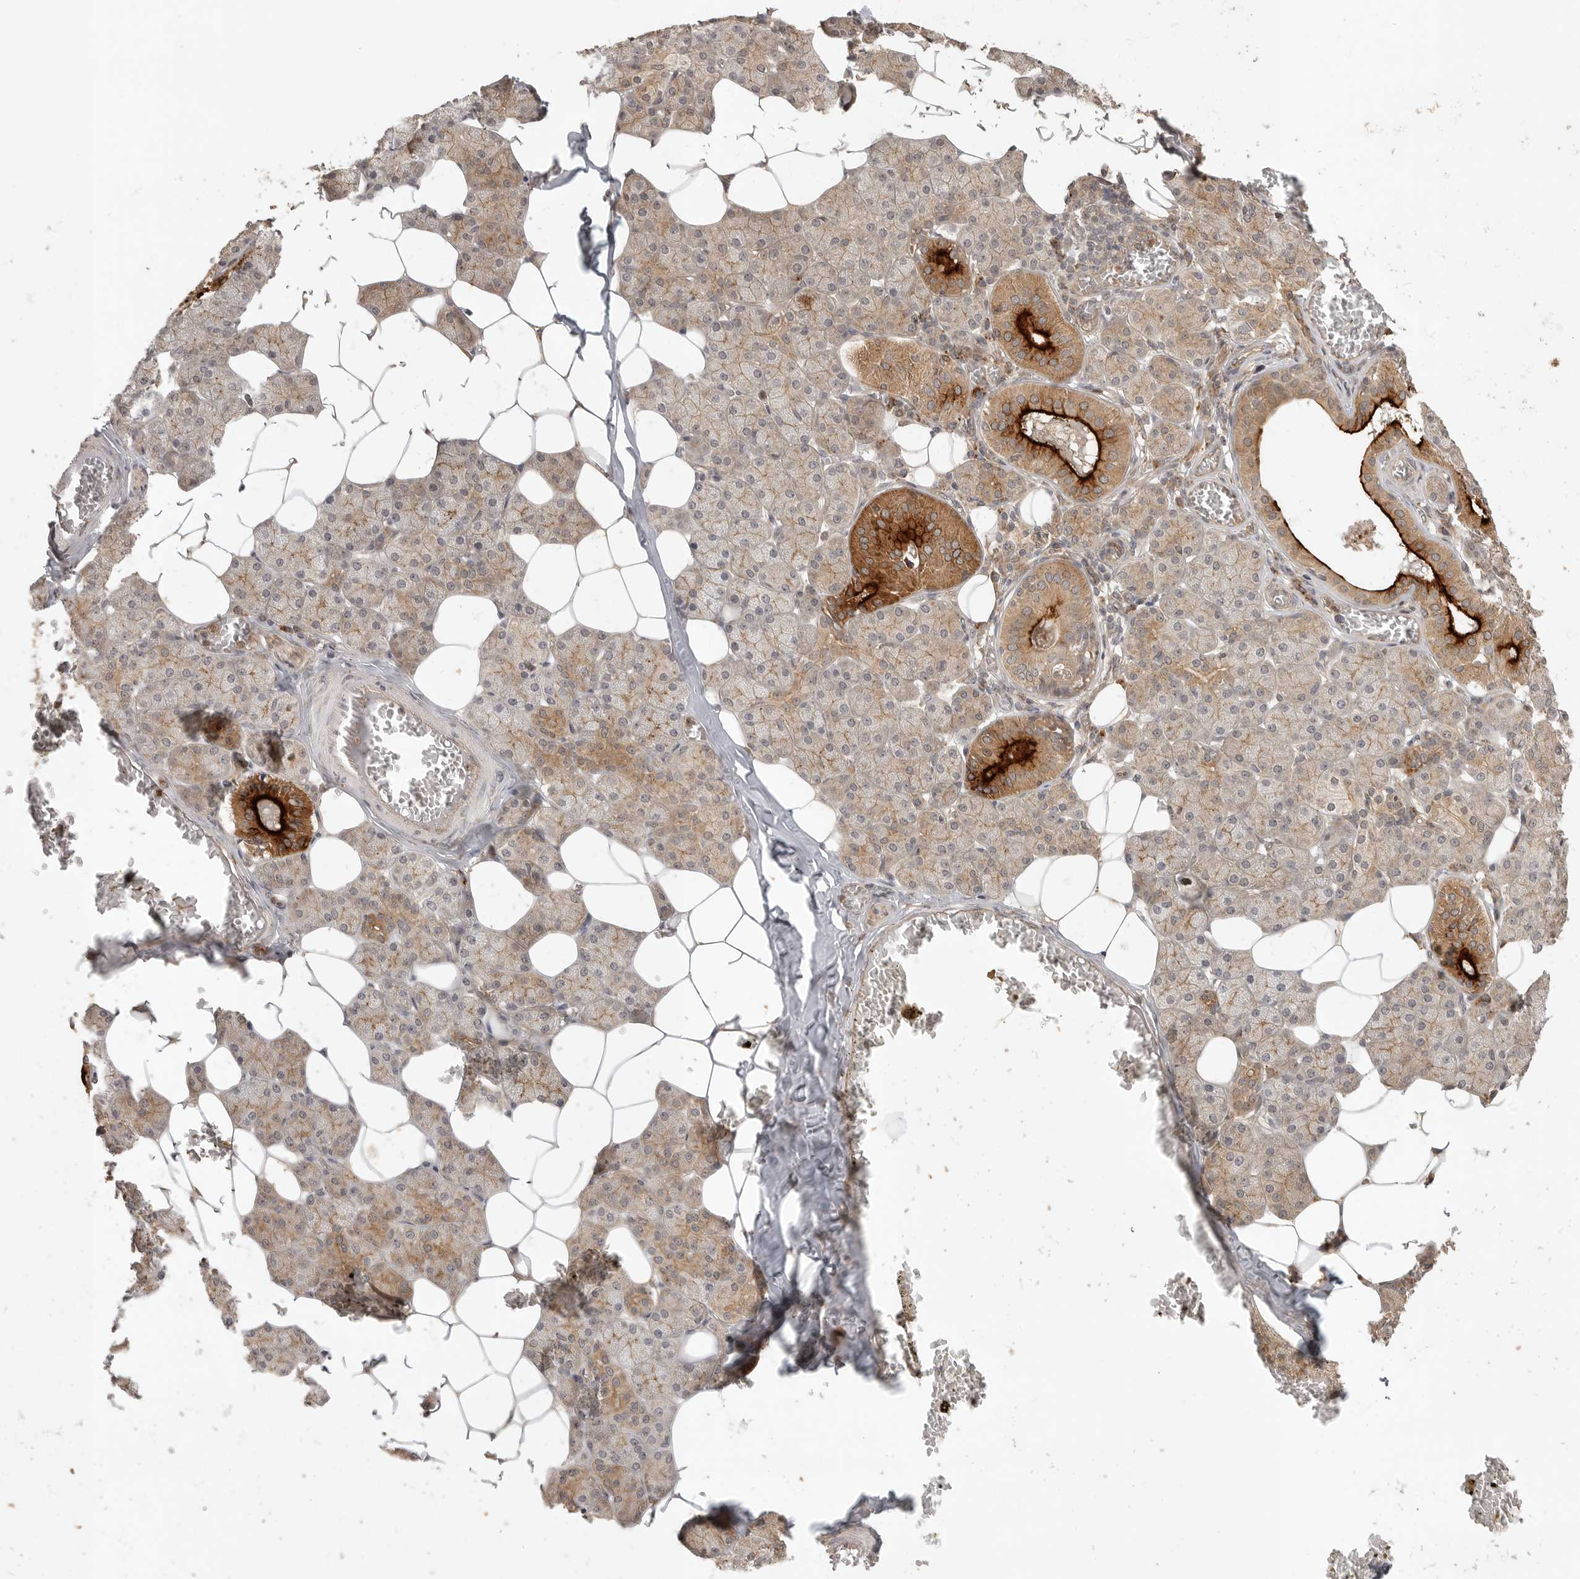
{"staining": {"intensity": "strong", "quantity": "<25%", "location": "cytoplasmic/membranous"}, "tissue": "salivary gland", "cell_type": "Glandular cells", "image_type": "normal", "snomed": [{"axis": "morphology", "description": "Normal tissue, NOS"}, {"axis": "topography", "description": "Salivary gland"}], "caption": "Normal salivary gland shows strong cytoplasmic/membranous positivity in about <25% of glandular cells, visualized by immunohistochemistry.", "gene": "ZNF232", "patient": {"sex": "female", "age": 33}}